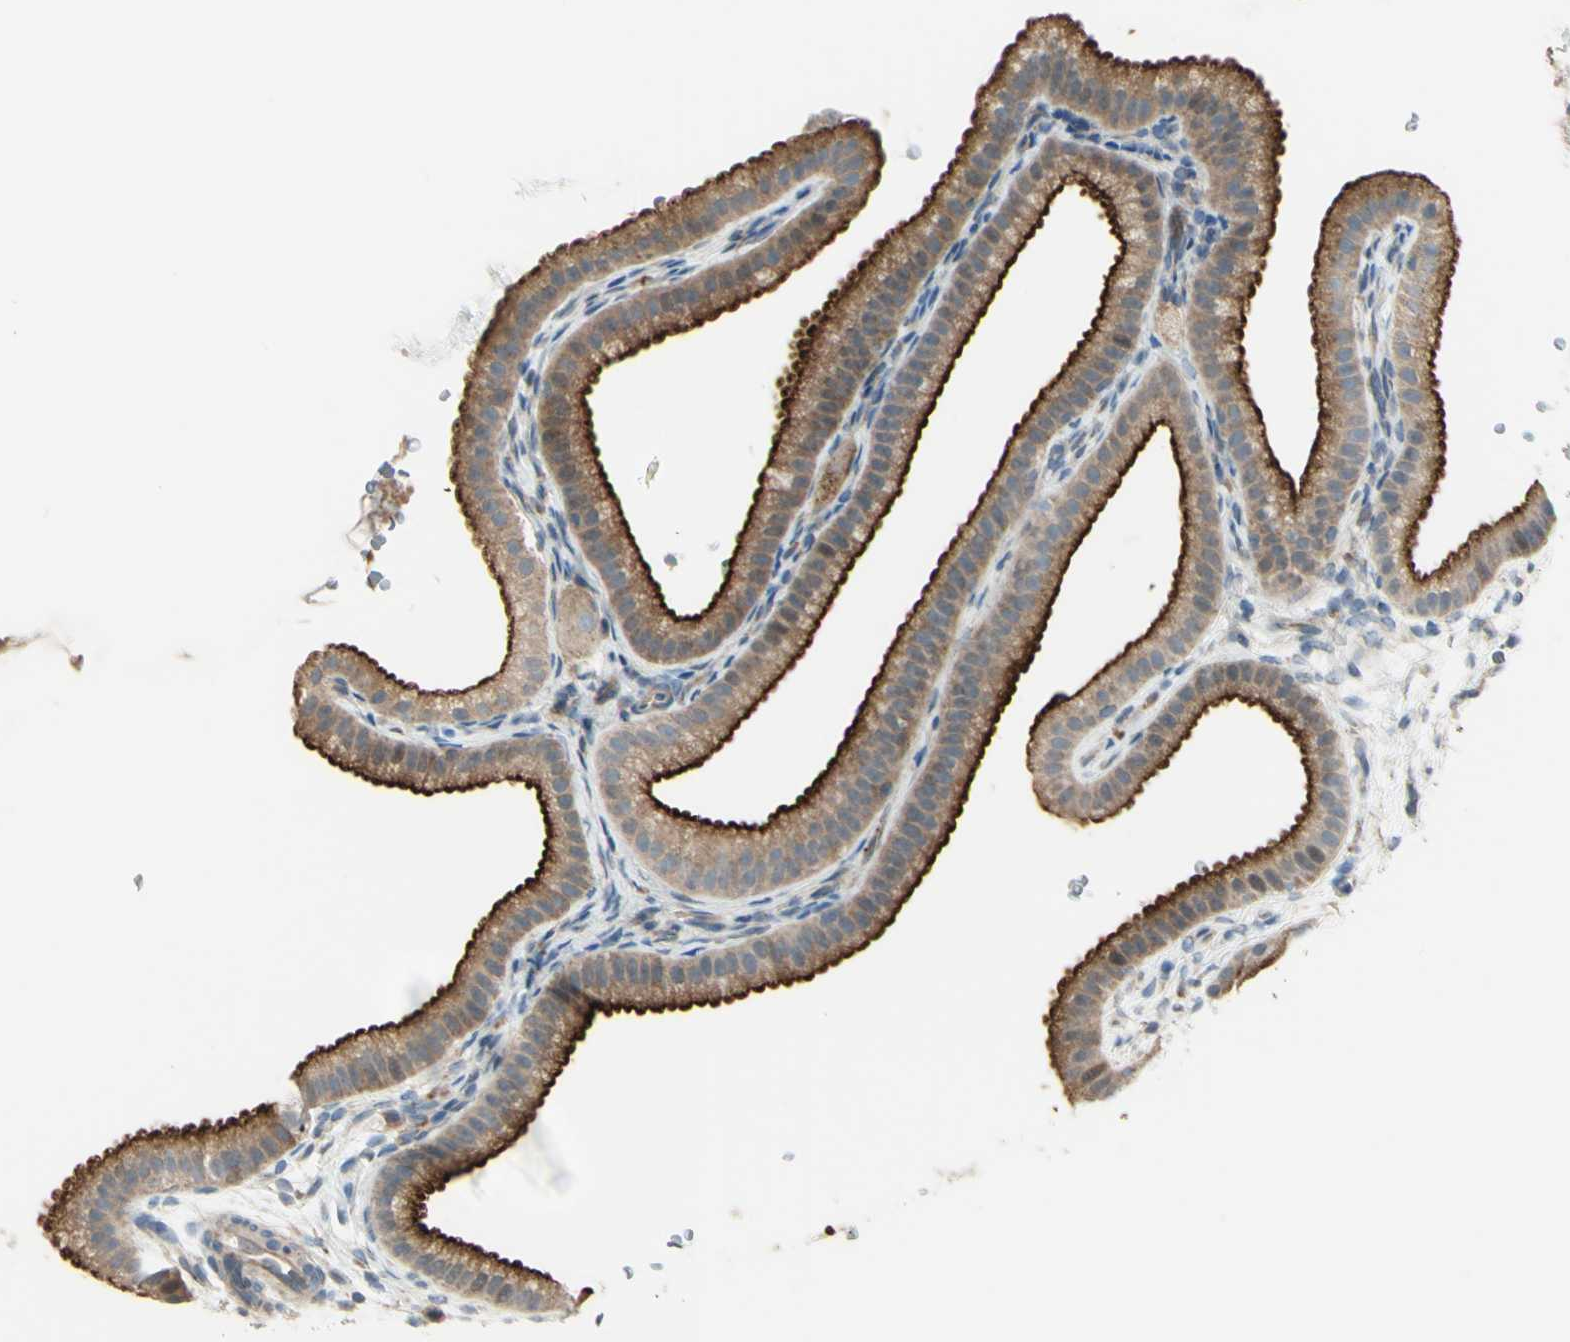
{"staining": {"intensity": "moderate", "quantity": ">75%", "location": "cytoplasmic/membranous"}, "tissue": "gallbladder", "cell_type": "Glandular cells", "image_type": "normal", "snomed": [{"axis": "morphology", "description": "Normal tissue, NOS"}, {"axis": "topography", "description": "Gallbladder"}], "caption": "Gallbladder stained for a protein demonstrates moderate cytoplasmic/membranous positivity in glandular cells.", "gene": "LMTK2", "patient": {"sex": "female", "age": 64}}